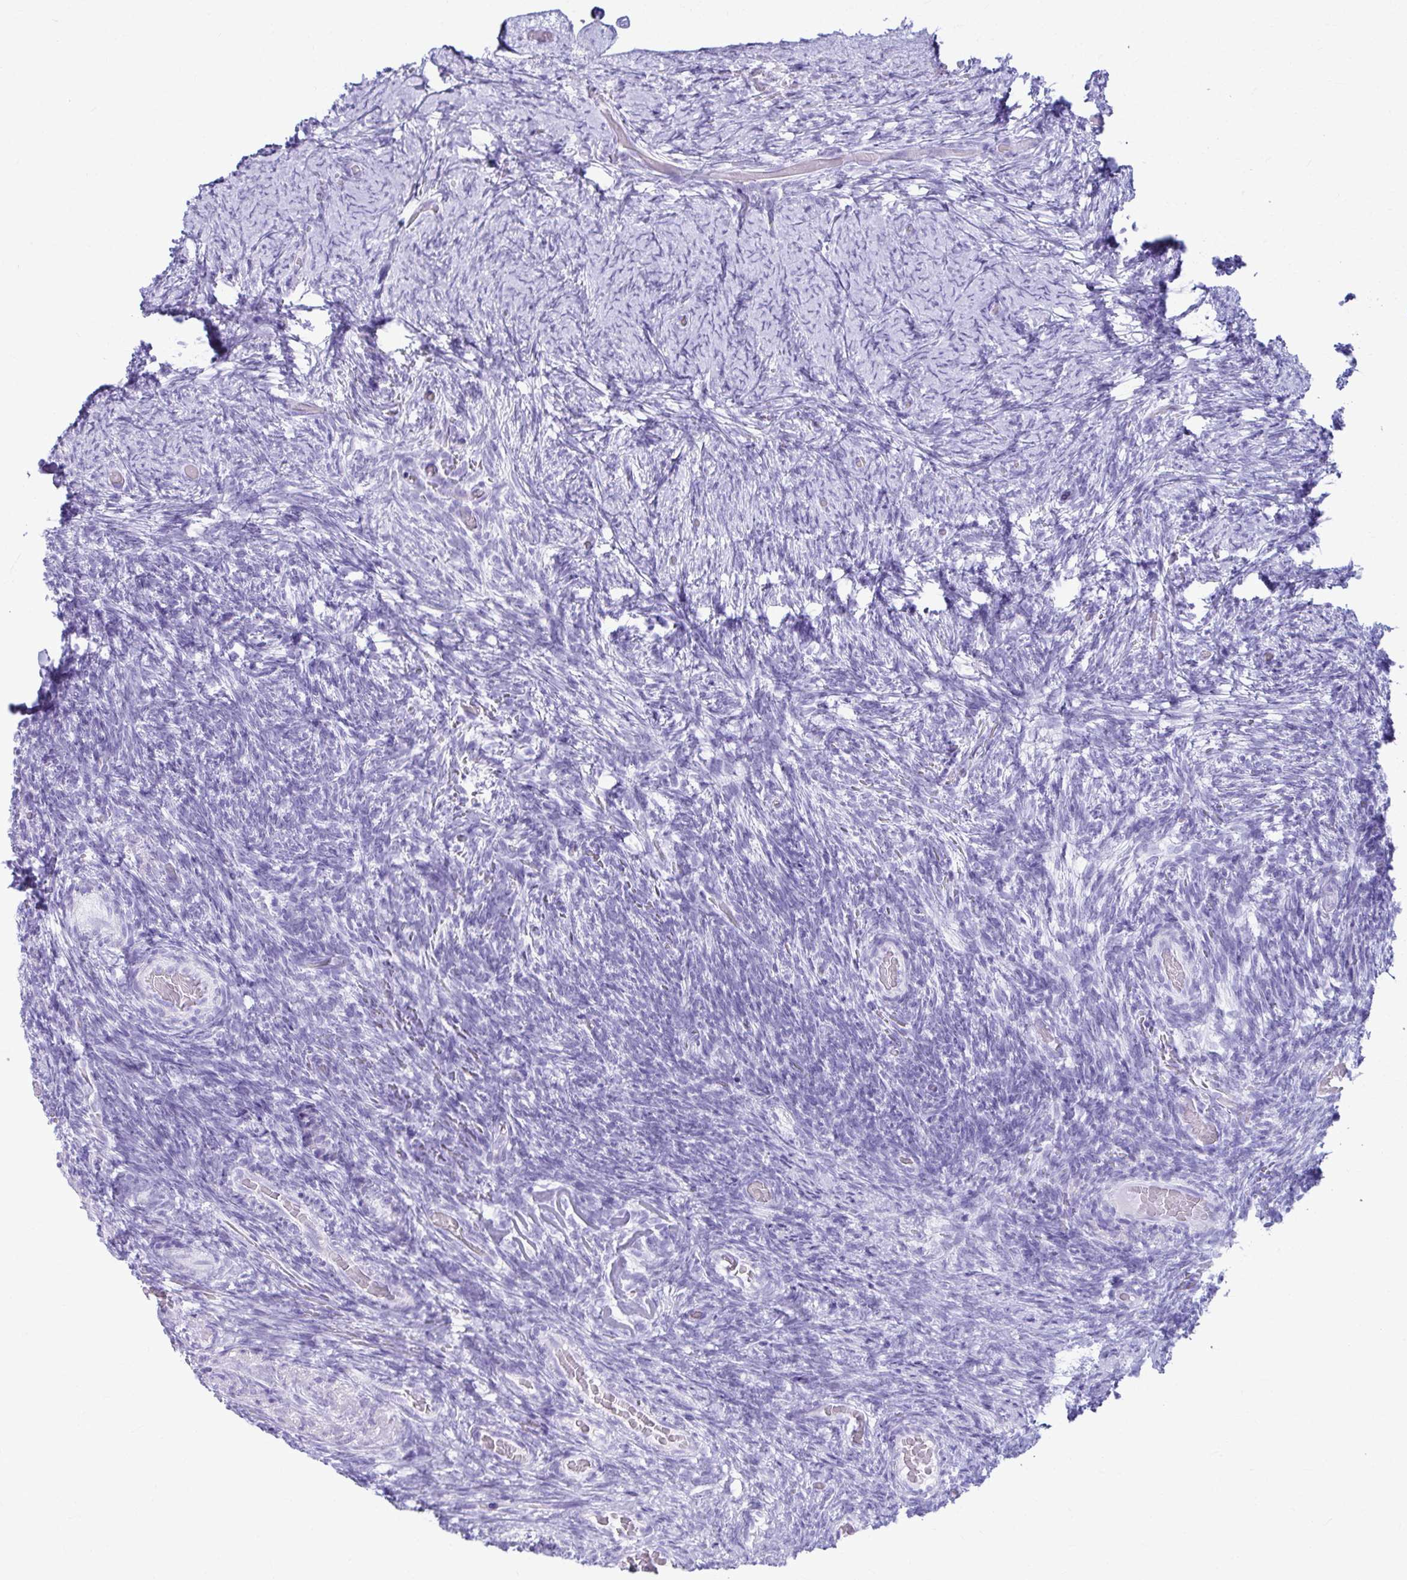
{"staining": {"intensity": "negative", "quantity": "none", "location": "none"}, "tissue": "ovary", "cell_type": "Ovarian stroma cells", "image_type": "normal", "snomed": [{"axis": "morphology", "description": "Normal tissue, NOS"}, {"axis": "topography", "description": "Ovary"}], "caption": "Immunohistochemical staining of normal human ovary demonstrates no significant expression in ovarian stroma cells. The staining was performed using DAB to visualize the protein expression in brown, while the nuclei were stained in blue with hematoxylin (Magnification: 20x).", "gene": "ATP4B", "patient": {"sex": "female", "age": 34}}